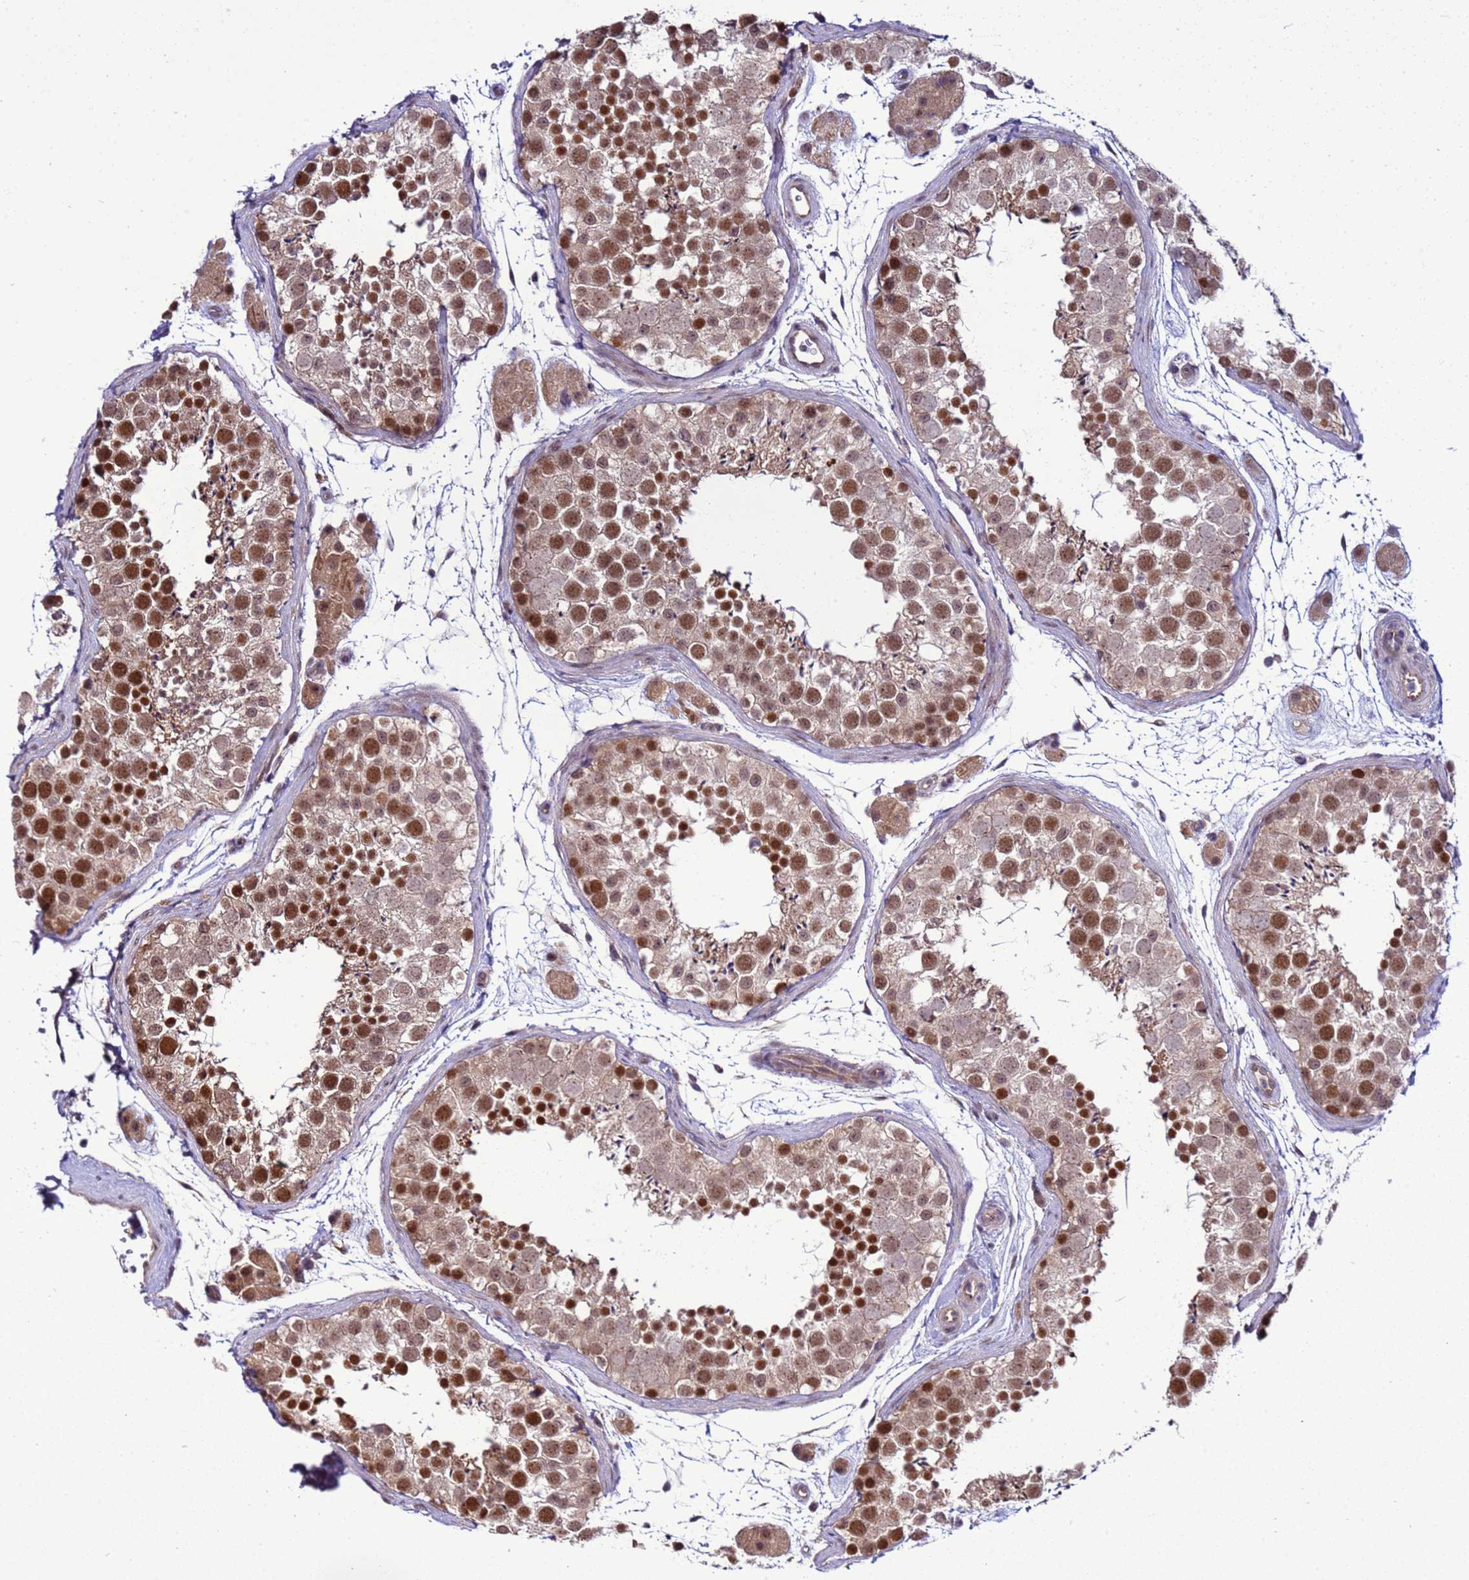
{"staining": {"intensity": "strong", "quantity": ">75%", "location": "nuclear"}, "tissue": "testis", "cell_type": "Cells in seminiferous ducts", "image_type": "normal", "snomed": [{"axis": "morphology", "description": "Normal tissue, NOS"}, {"axis": "topography", "description": "Testis"}], "caption": "Immunohistochemistry histopathology image of unremarkable testis stained for a protein (brown), which reveals high levels of strong nuclear expression in about >75% of cells in seminiferous ducts.", "gene": "GEN1", "patient": {"sex": "male", "age": 41}}